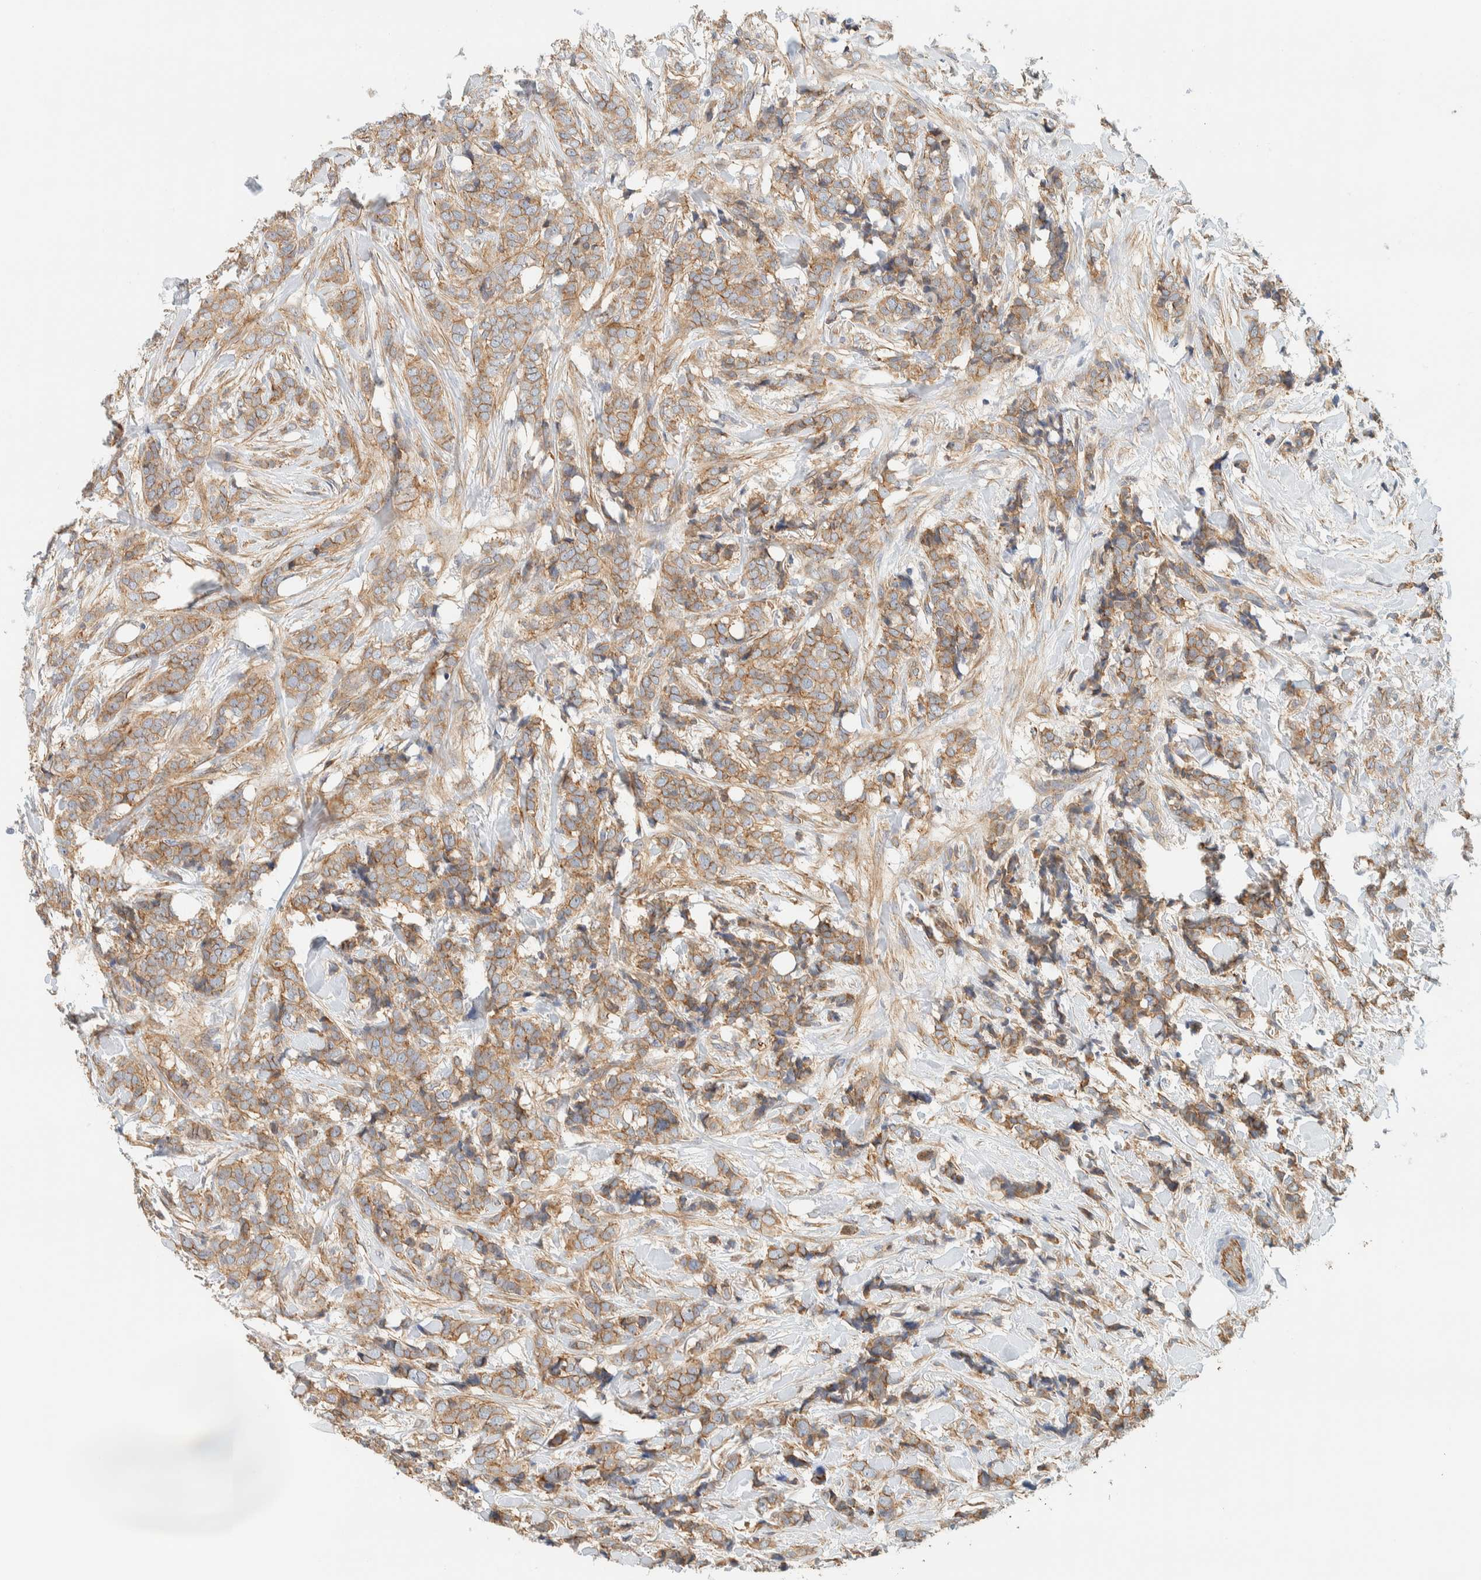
{"staining": {"intensity": "weak", "quantity": ">75%", "location": "cytoplasmic/membranous"}, "tissue": "breast cancer", "cell_type": "Tumor cells", "image_type": "cancer", "snomed": [{"axis": "morphology", "description": "Lobular carcinoma"}, {"axis": "topography", "description": "Skin"}, {"axis": "topography", "description": "Breast"}], "caption": "Tumor cells reveal low levels of weak cytoplasmic/membranous expression in about >75% of cells in human breast cancer.", "gene": "LIMA1", "patient": {"sex": "female", "age": 46}}